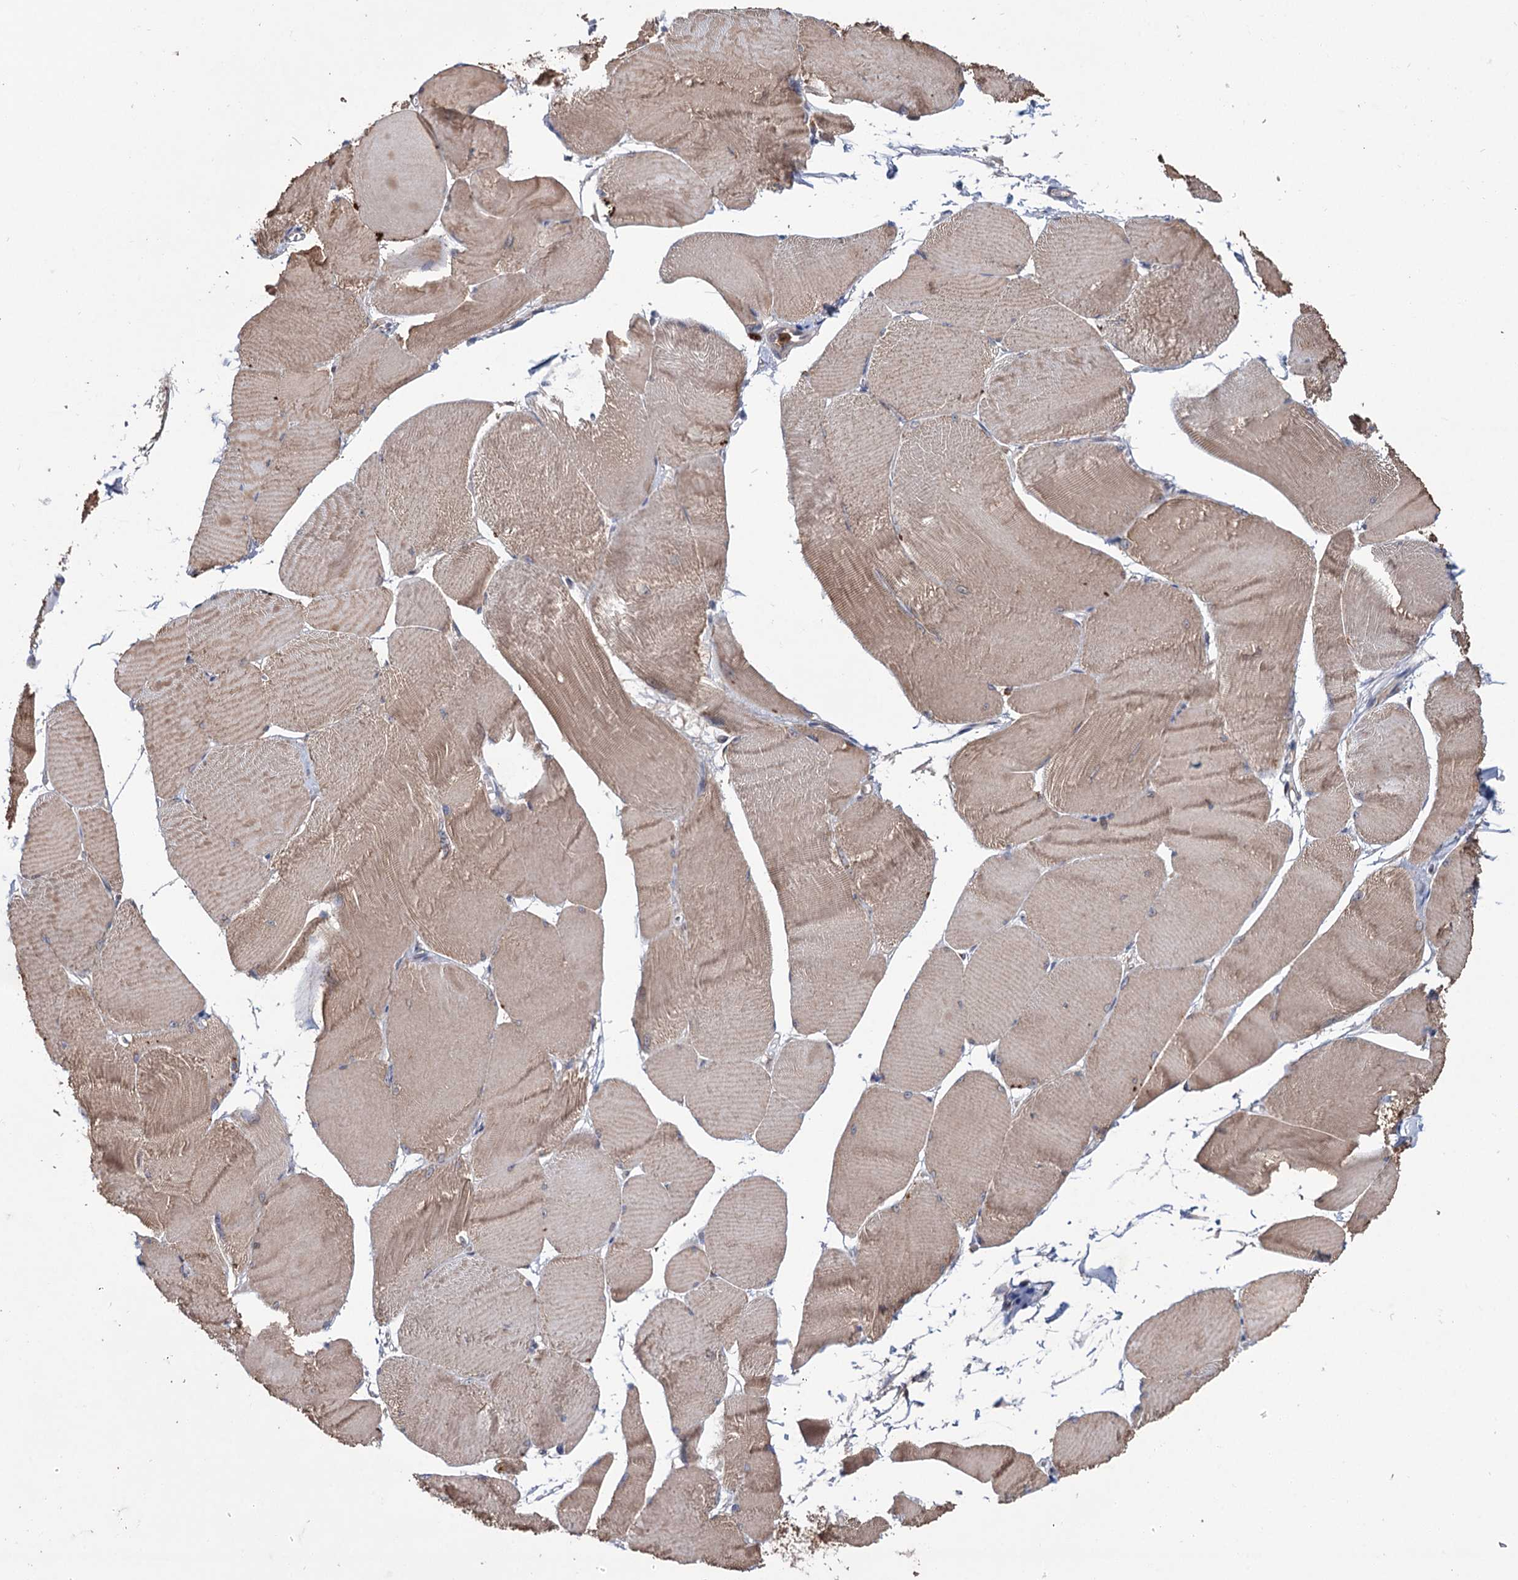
{"staining": {"intensity": "moderate", "quantity": ">75%", "location": "cytoplasmic/membranous"}, "tissue": "skeletal muscle", "cell_type": "Myocytes", "image_type": "normal", "snomed": [{"axis": "morphology", "description": "Normal tissue, NOS"}, {"axis": "morphology", "description": "Basal cell carcinoma"}, {"axis": "topography", "description": "Skeletal muscle"}], "caption": "Brown immunohistochemical staining in normal skeletal muscle reveals moderate cytoplasmic/membranous positivity in approximately >75% of myocytes.", "gene": "PTPN3", "patient": {"sex": "female", "age": 64}}